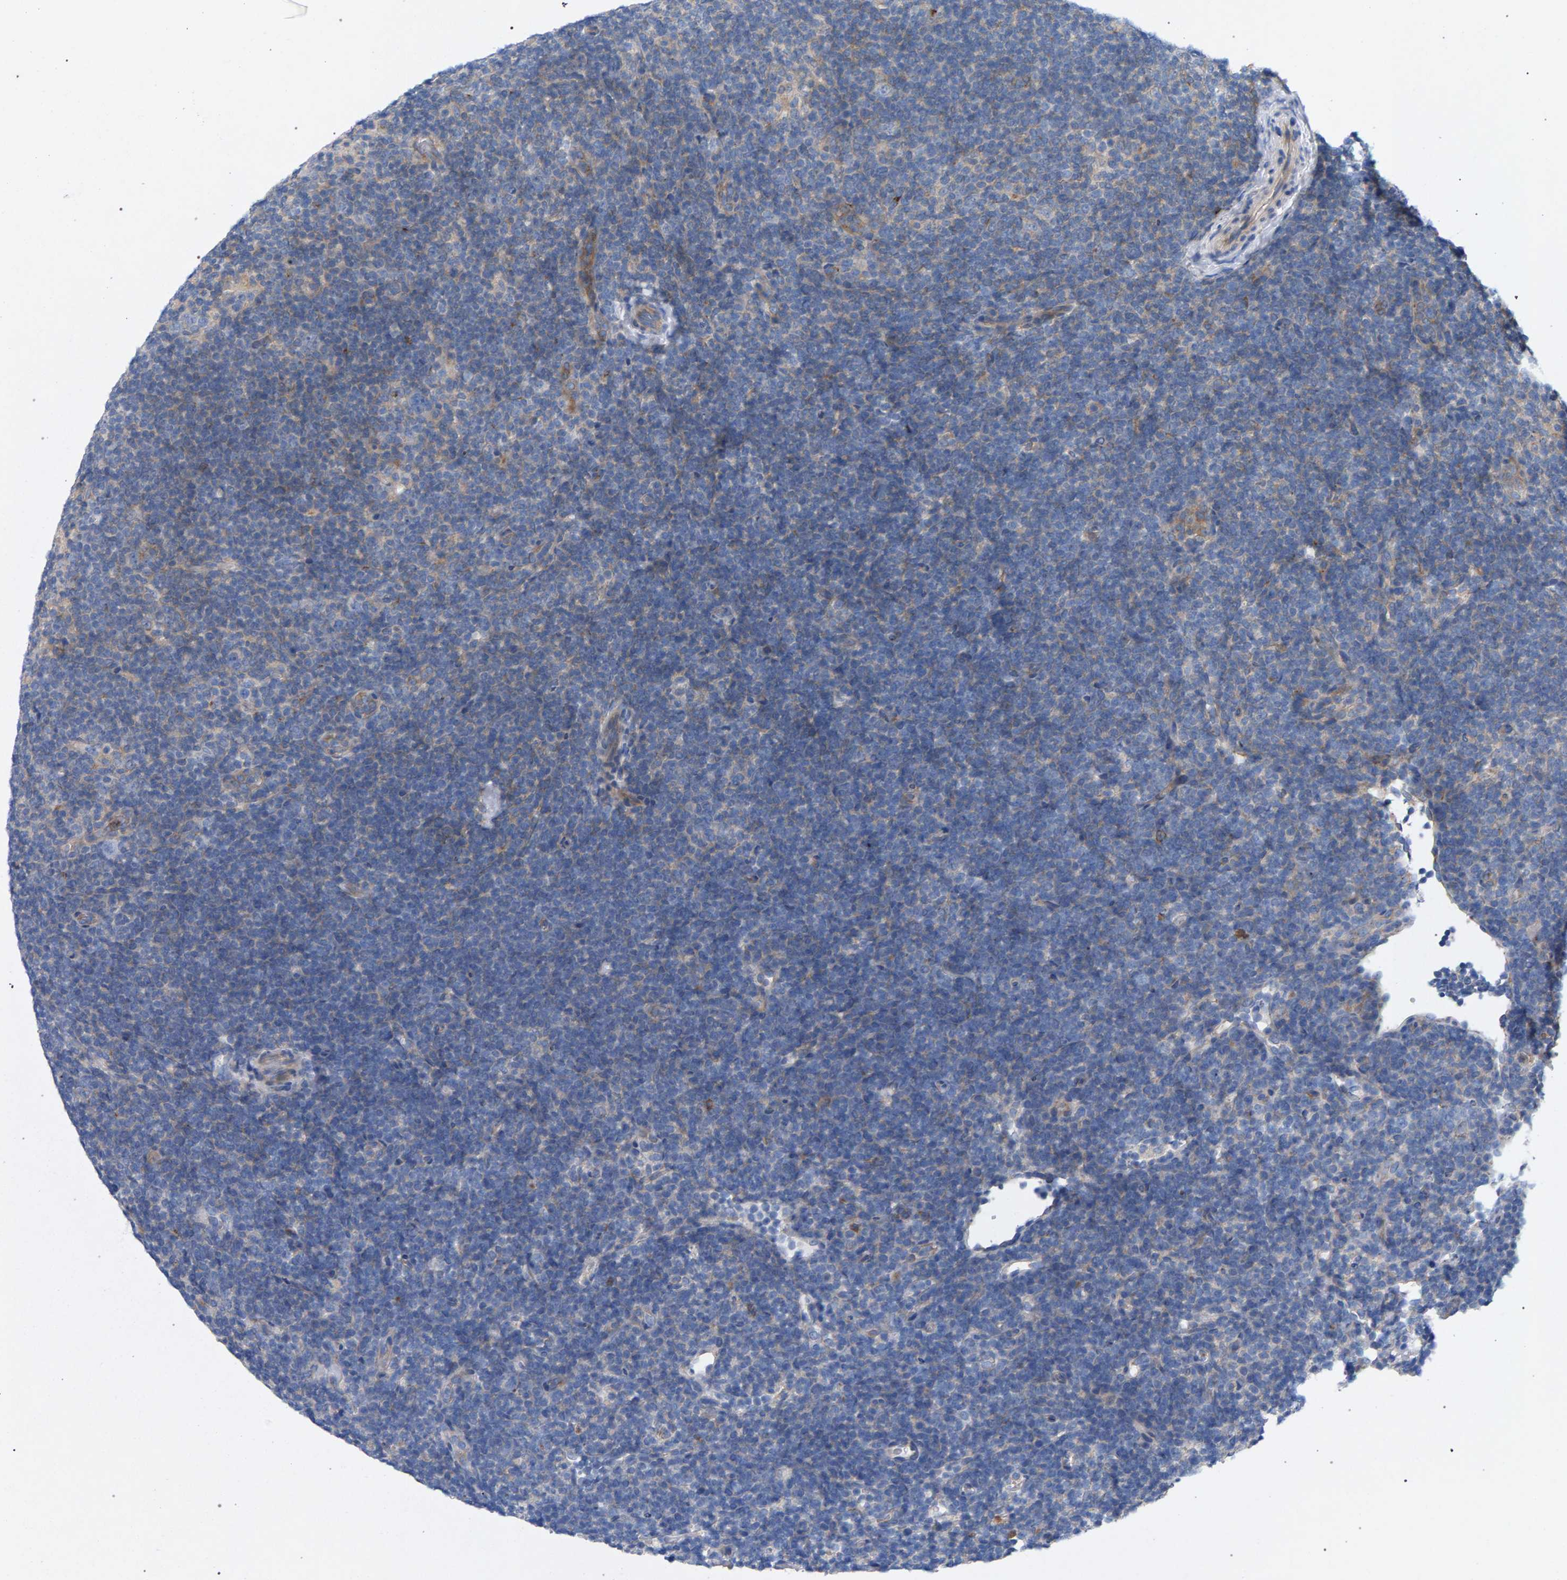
{"staining": {"intensity": "weak", "quantity": "<25%", "location": "cytoplasmic/membranous"}, "tissue": "lymphoma", "cell_type": "Tumor cells", "image_type": "cancer", "snomed": [{"axis": "morphology", "description": "Hodgkin's disease, NOS"}, {"axis": "topography", "description": "Lymph node"}], "caption": "Tumor cells are negative for brown protein staining in Hodgkin's disease.", "gene": "MAMDC2", "patient": {"sex": "female", "age": 57}}